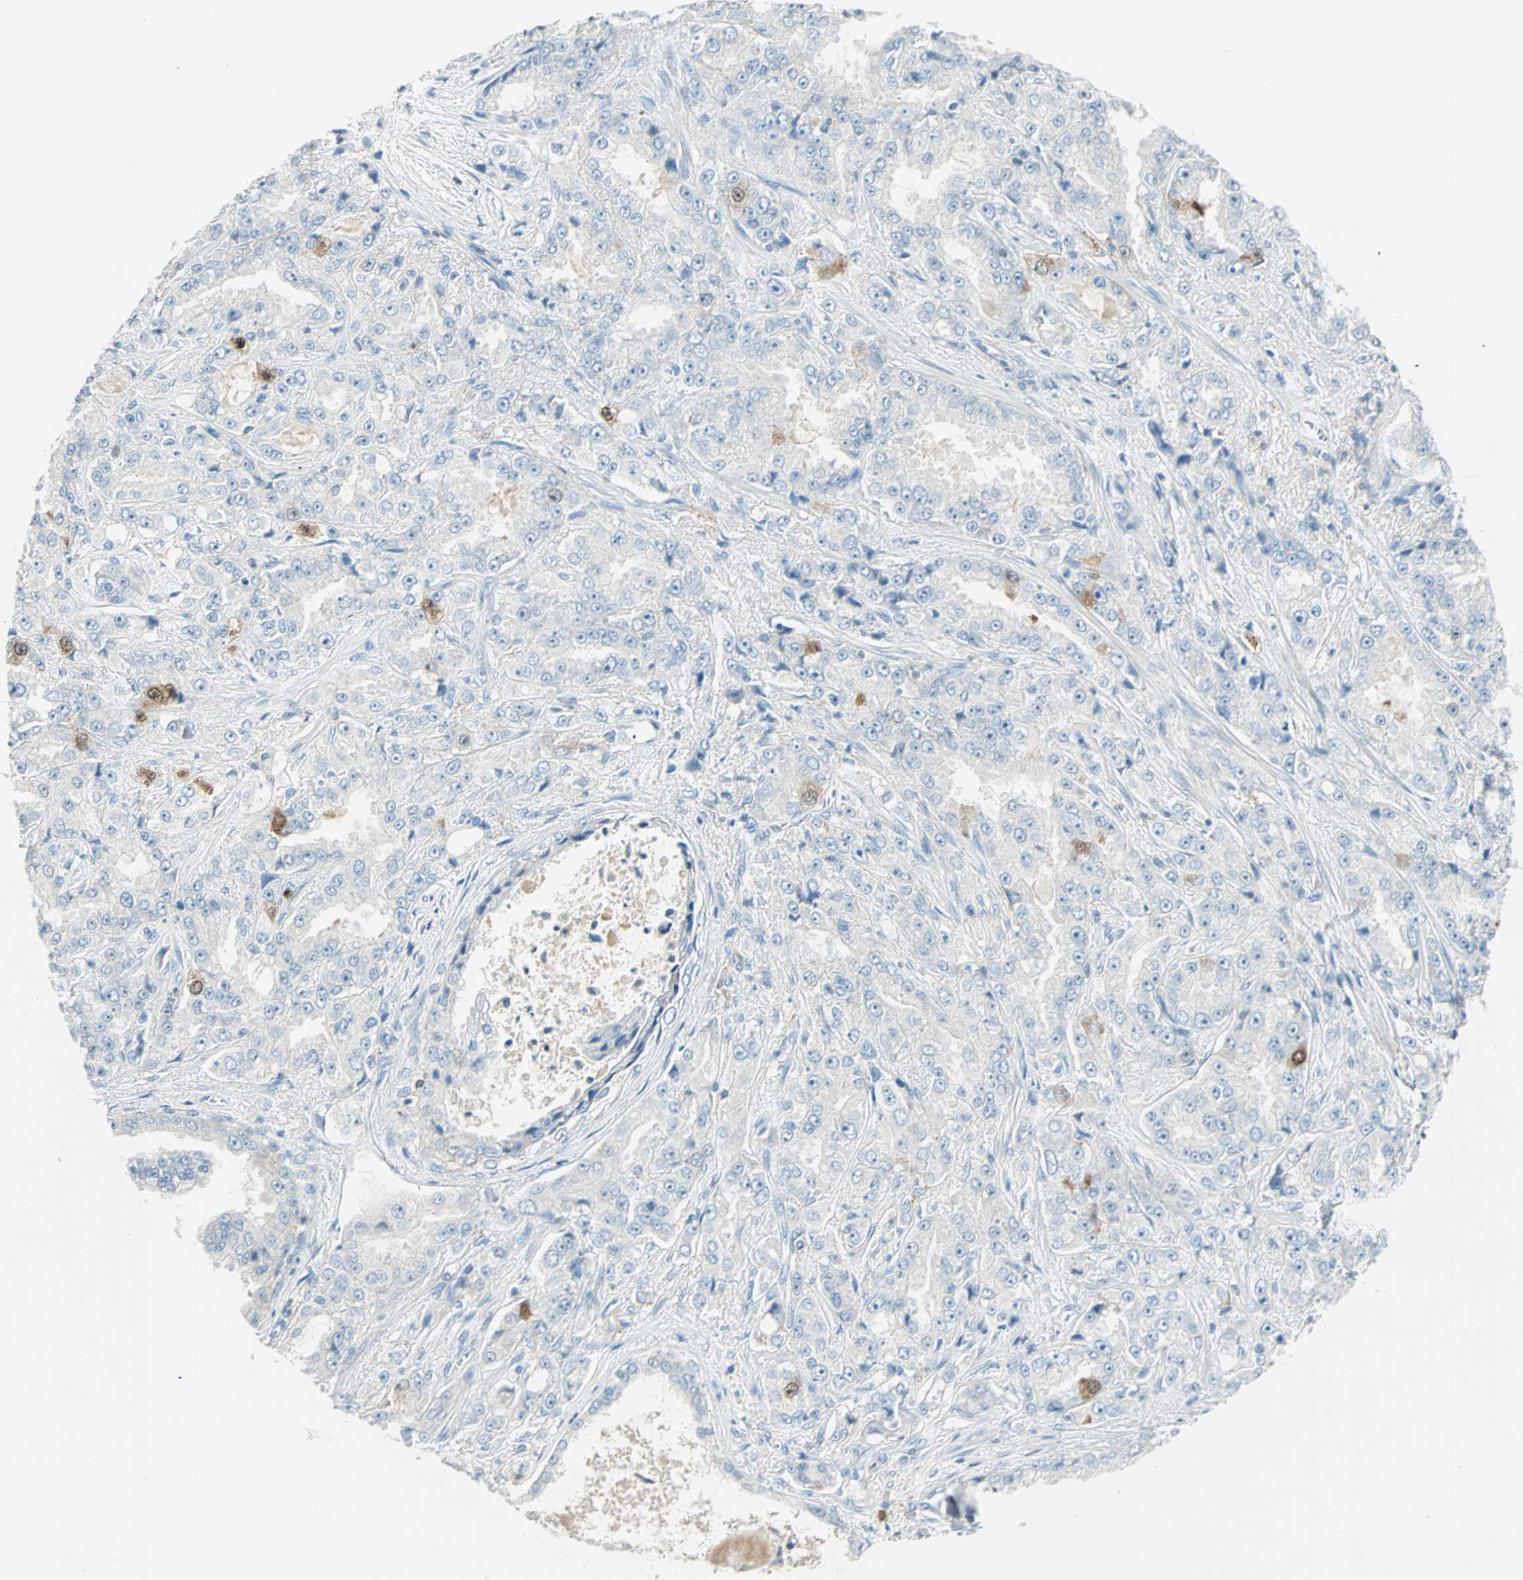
{"staining": {"intensity": "moderate", "quantity": "<25%", "location": "cytoplasmic/membranous,nuclear"}, "tissue": "prostate cancer", "cell_type": "Tumor cells", "image_type": "cancer", "snomed": [{"axis": "morphology", "description": "Adenocarcinoma, High grade"}, {"axis": "topography", "description": "Prostate"}], "caption": "Immunohistochemical staining of prostate cancer exhibits low levels of moderate cytoplasmic/membranous and nuclear protein expression in about <25% of tumor cells.", "gene": "PTTG1", "patient": {"sex": "male", "age": 73}}